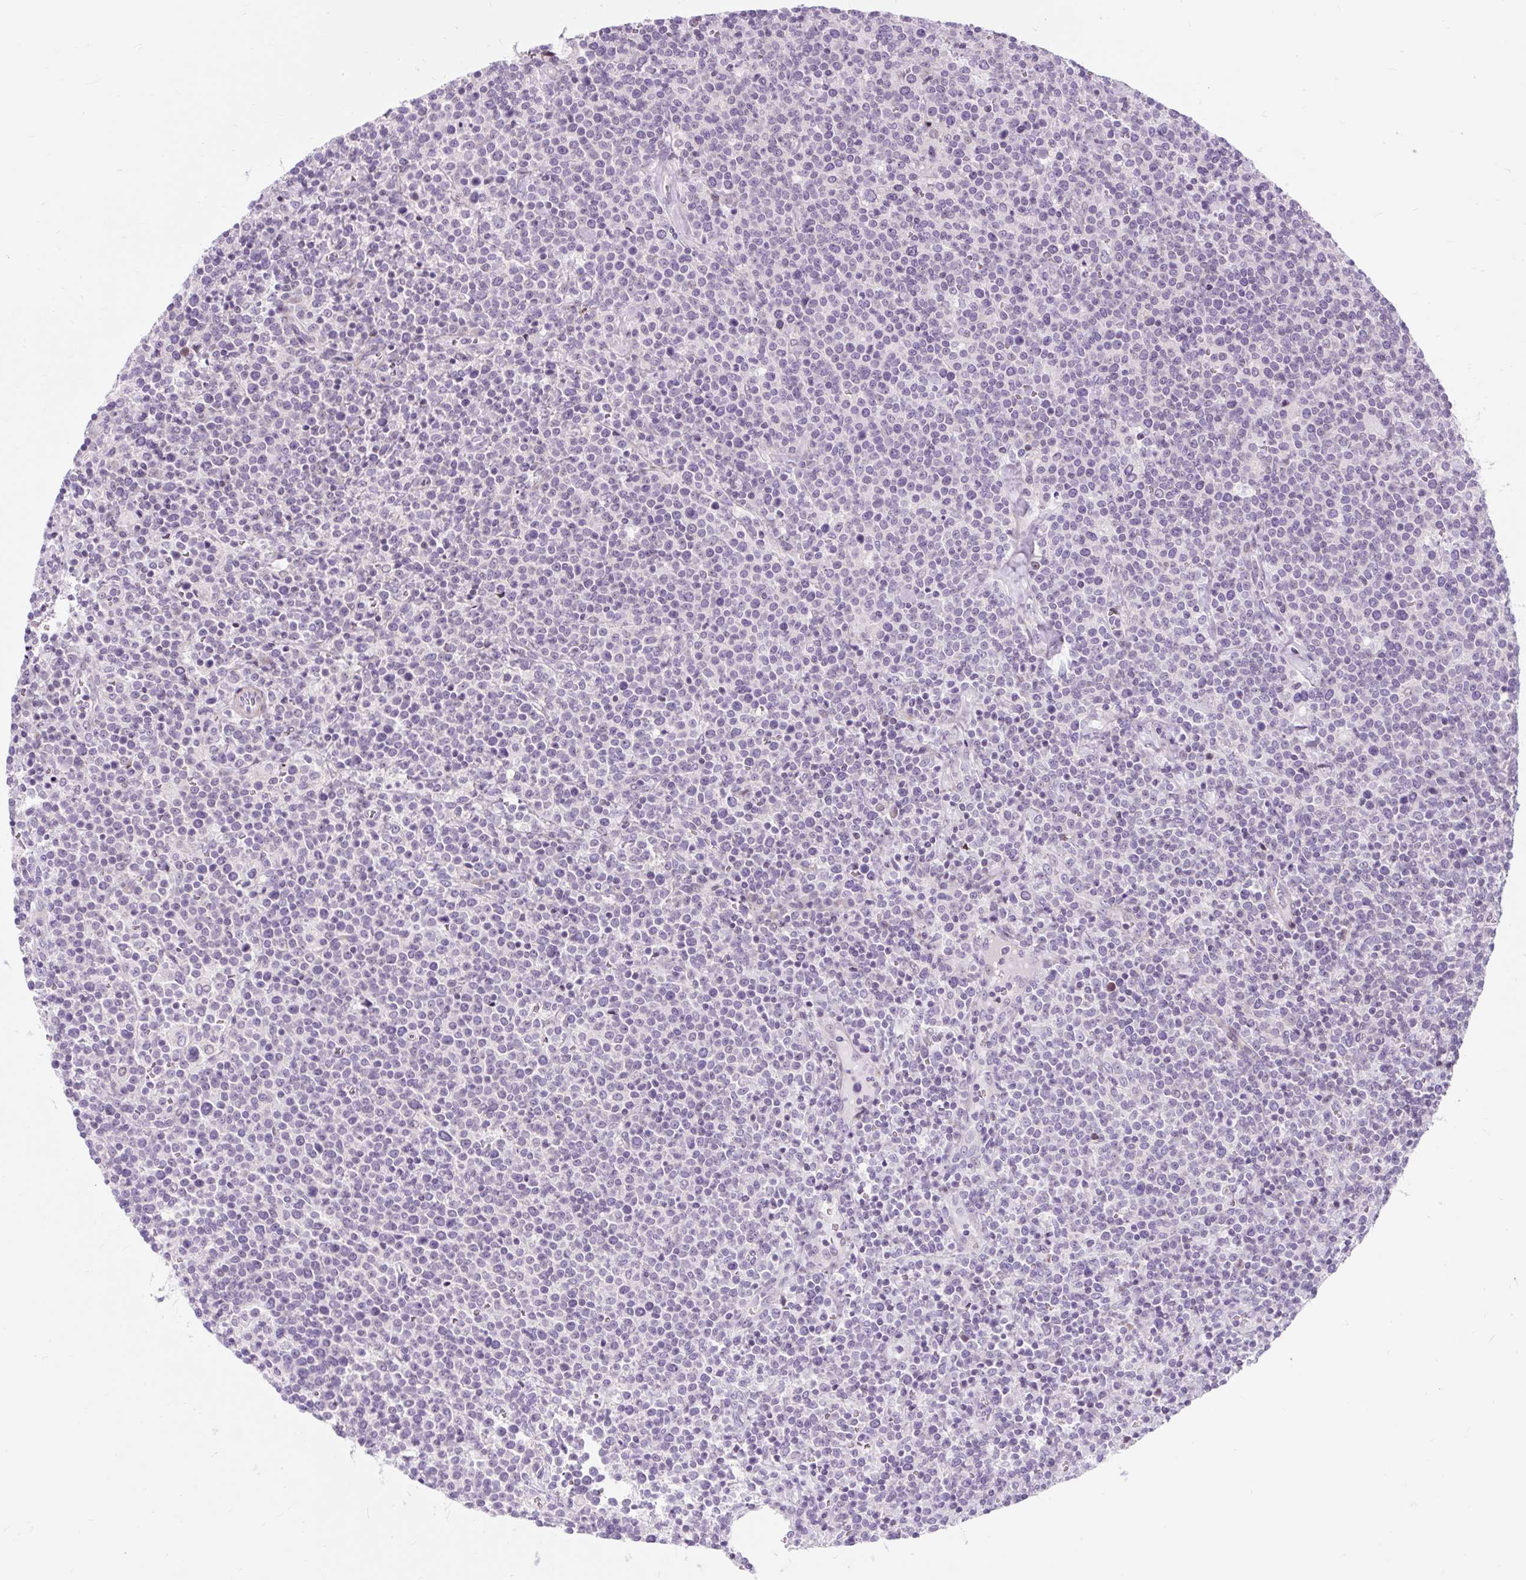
{"staining": {"intensity": "negative", "quantity": "none", "location": "none"}, "tissue": "lymphoma", "cell_type": "Tumor cells", "image_type": "cancer", "snomed": [{"axis": "morphology", "description": "Malignant lymphoma, non-Hodgkin's type, High grade"}, {"axis": "topography", "description": "Lymph node"}], "caption": "Immunohistochemistry (IHC) micrograph of human lymphoma stained for a protein (brown), which exhibits no expression in tumor cells.", "gene": "CISD3", "patient": {"sex": "male", "age": 61}}